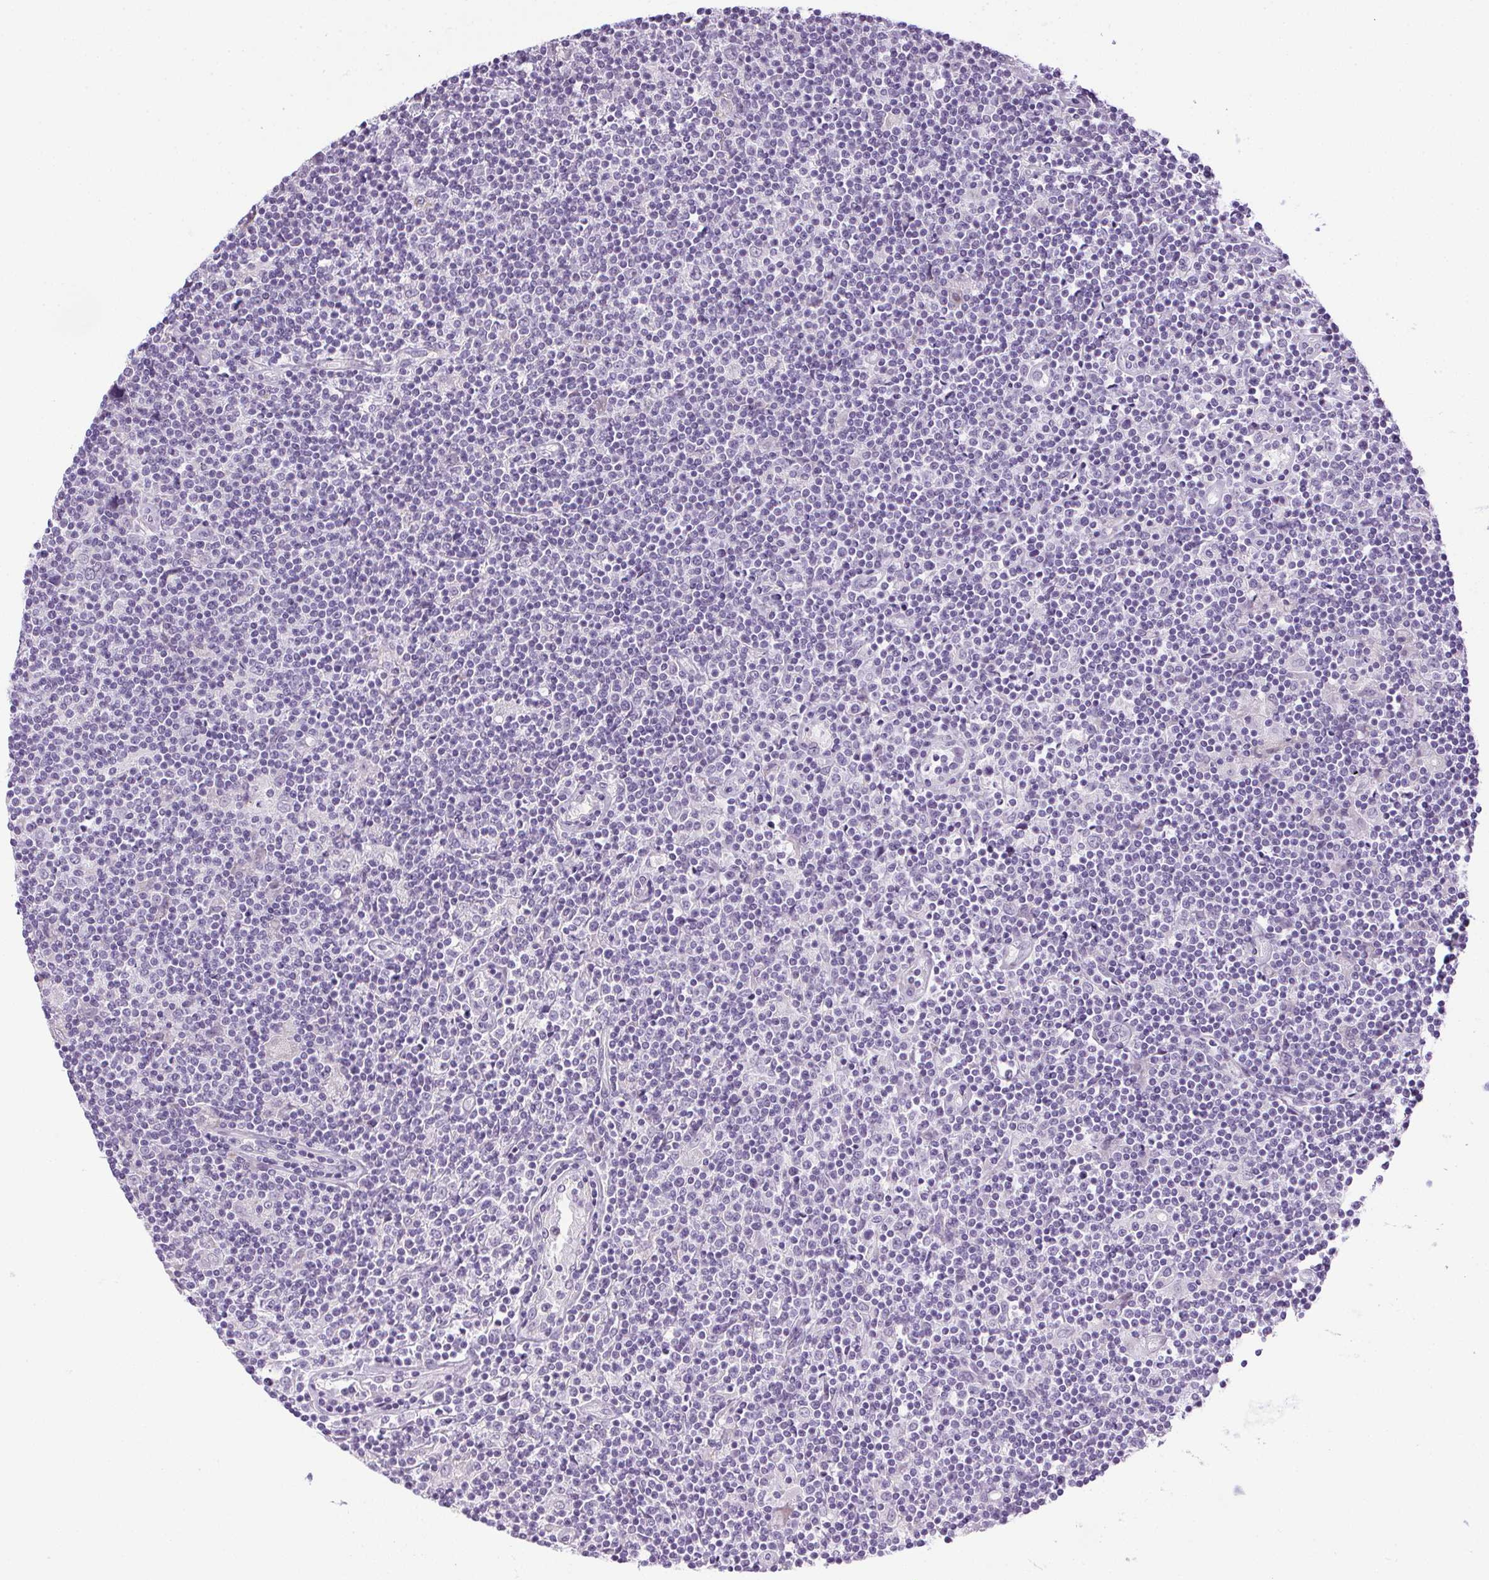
{"staining": {"intensity": "negative", "quantity": "none", "location": "none"}, "tissue": "lymphoma", "cell_type": "Tumor cells", "image_type": "cancer", "snomed": [{"axis": "morphology", "description": "Hodgkin's disease, NOS"}, {"axis": "topography", "description": "Lymph node"}], "caption": "A micrograph of Hodgkin's disease stained for a protein exhibits no brown staining in tumor cells.", "gene": "PRL", "patient": {"sex": "male", "age": 40}}